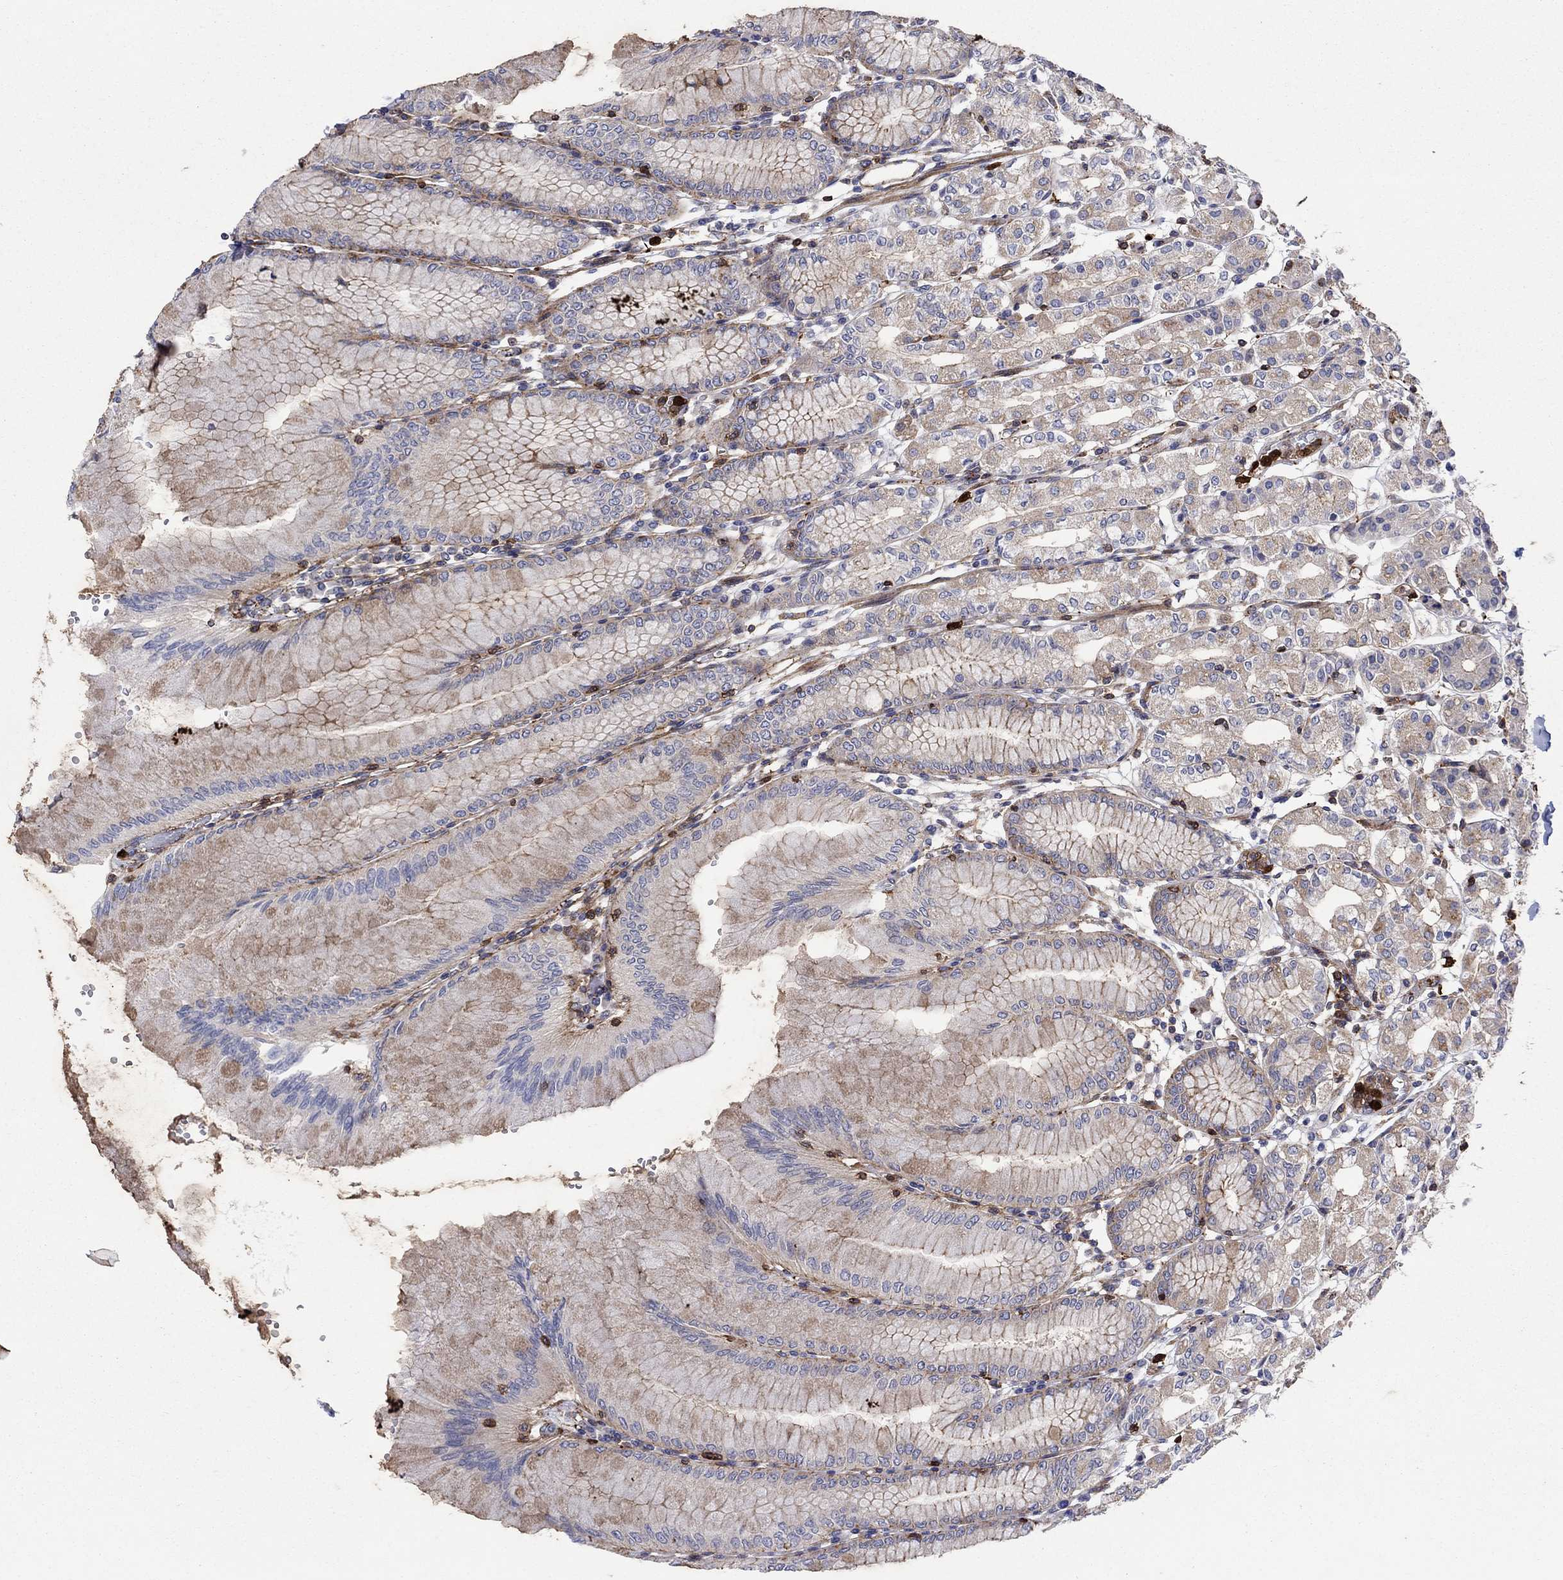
{"staining": {"intensity": "moderate", "quantity": "<25%", "location": "cytoplasmic/membranous"}, "tissue": "stomach", "cell_type": "Glandular cells", "image_type": "normal", "snomed": [{"axis": "morphology", "description": "Normal tissue, NOS"}, {"axis": "topography", "description": "Skeletal muscle"}, {"axis": "topography", "description": "Stomach"}], "caption": "Protein staining by IHC reveals moderate cytoplasmic/membranous staining in approximately <25% of glandular cells in benign stomach. (DAB = brown stain, brightfield microscopy at high magnification).", "gene": "PAG1", "patient": {"sex": "female", "age": 57}}